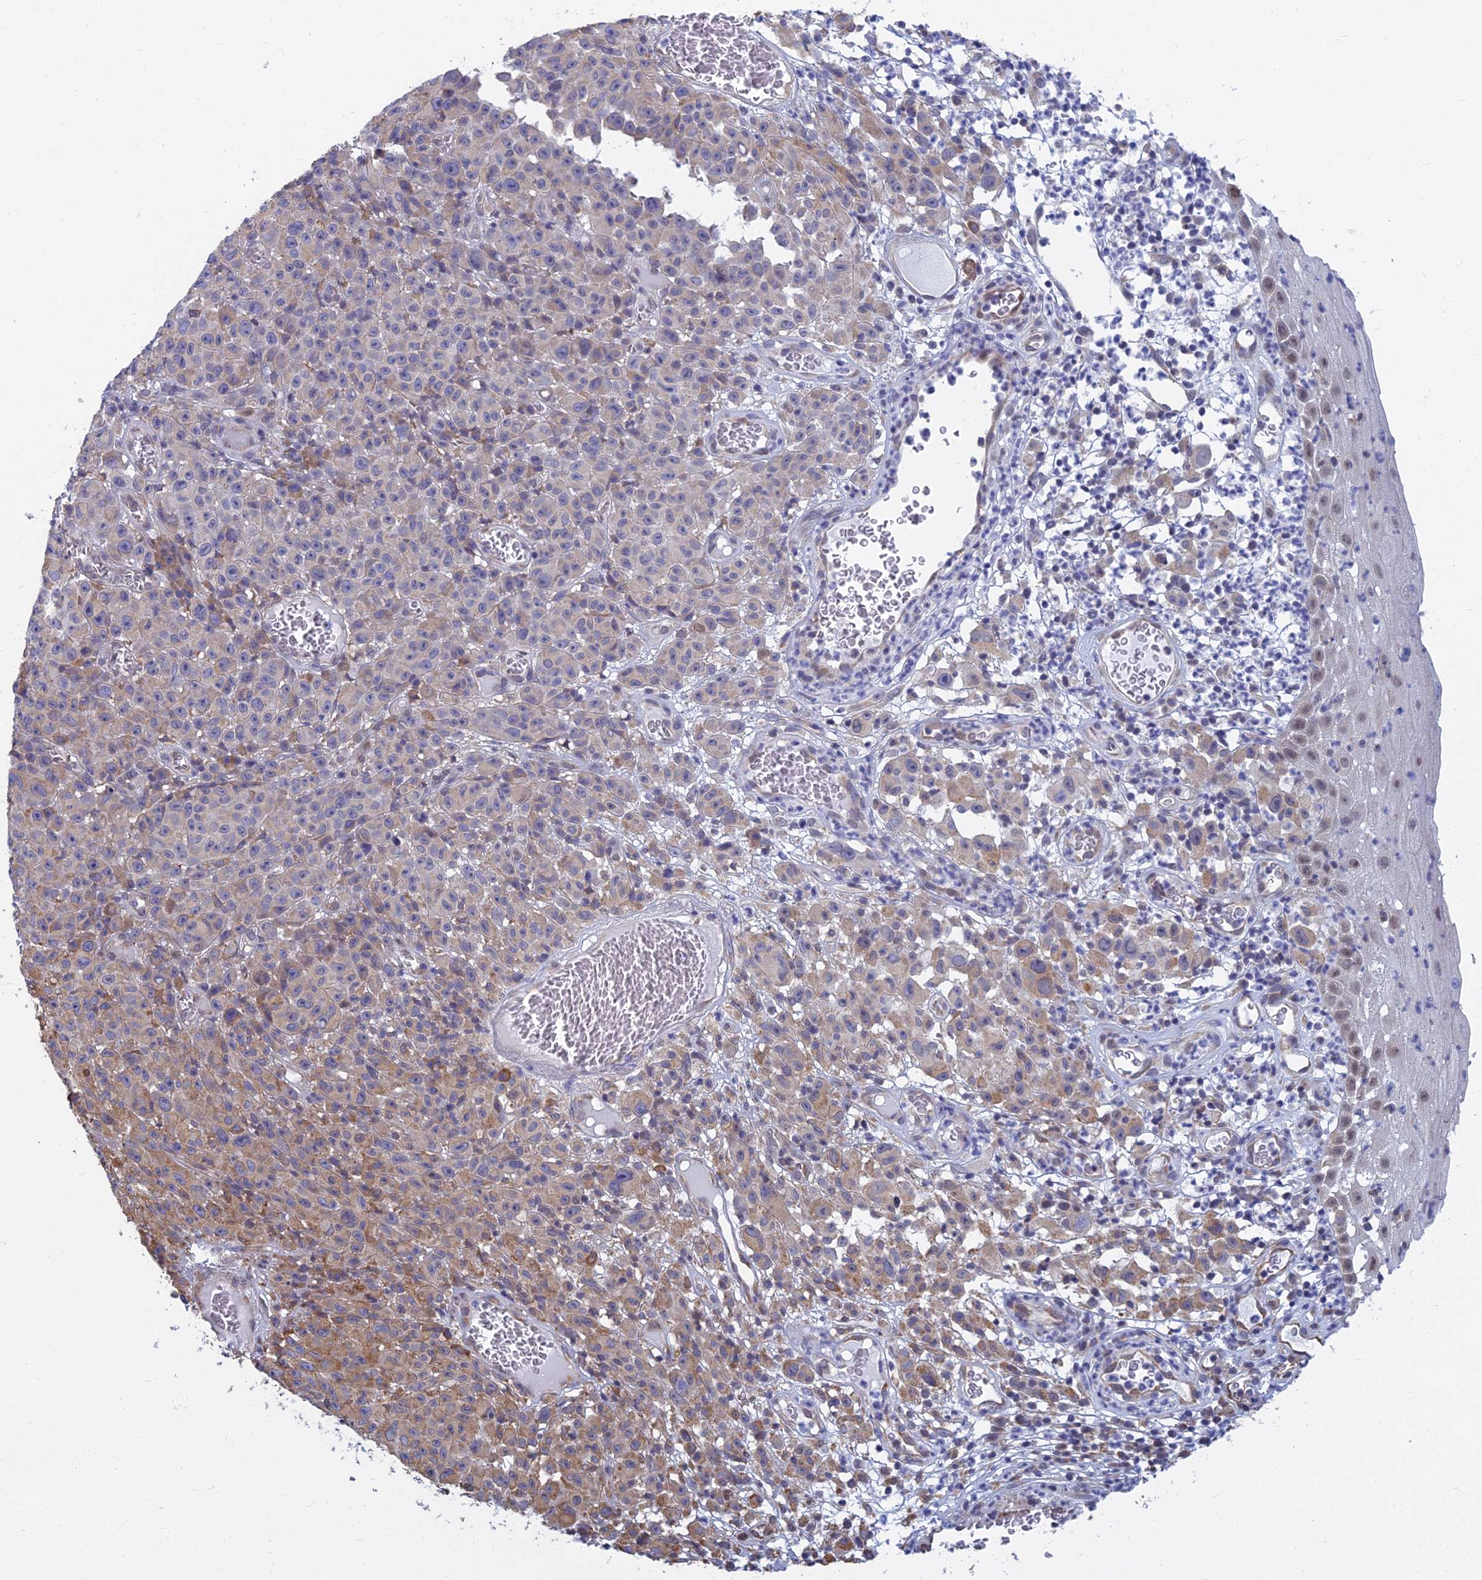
{"staining": {"intensity": "moderate", "quantity": "<25%", "location": "cytoplasmic/membranous"}, "tissue": "melanoma", "cell_type": "Tumor cells", "image_type": "cancer", "snomed": [{"axis": "morphology", "description": "Malignant melanoma, NOS"}, {"axis": "topography", "description": "Skin"}], "caption": "IHC staining of malignant melanoma, which exhibits low levels of moderate cytoplasmic/membranous positivity in approximately <25% of tumor cells indicating moderate cytoplasmic/membranous protein expression. The staining was performed using DAB (brown) for protein detection and nuclei were counterstained in hematoxylin (blue).", "gene": "KIAA1143", "patient": {"sex": "female", "age": 82}}